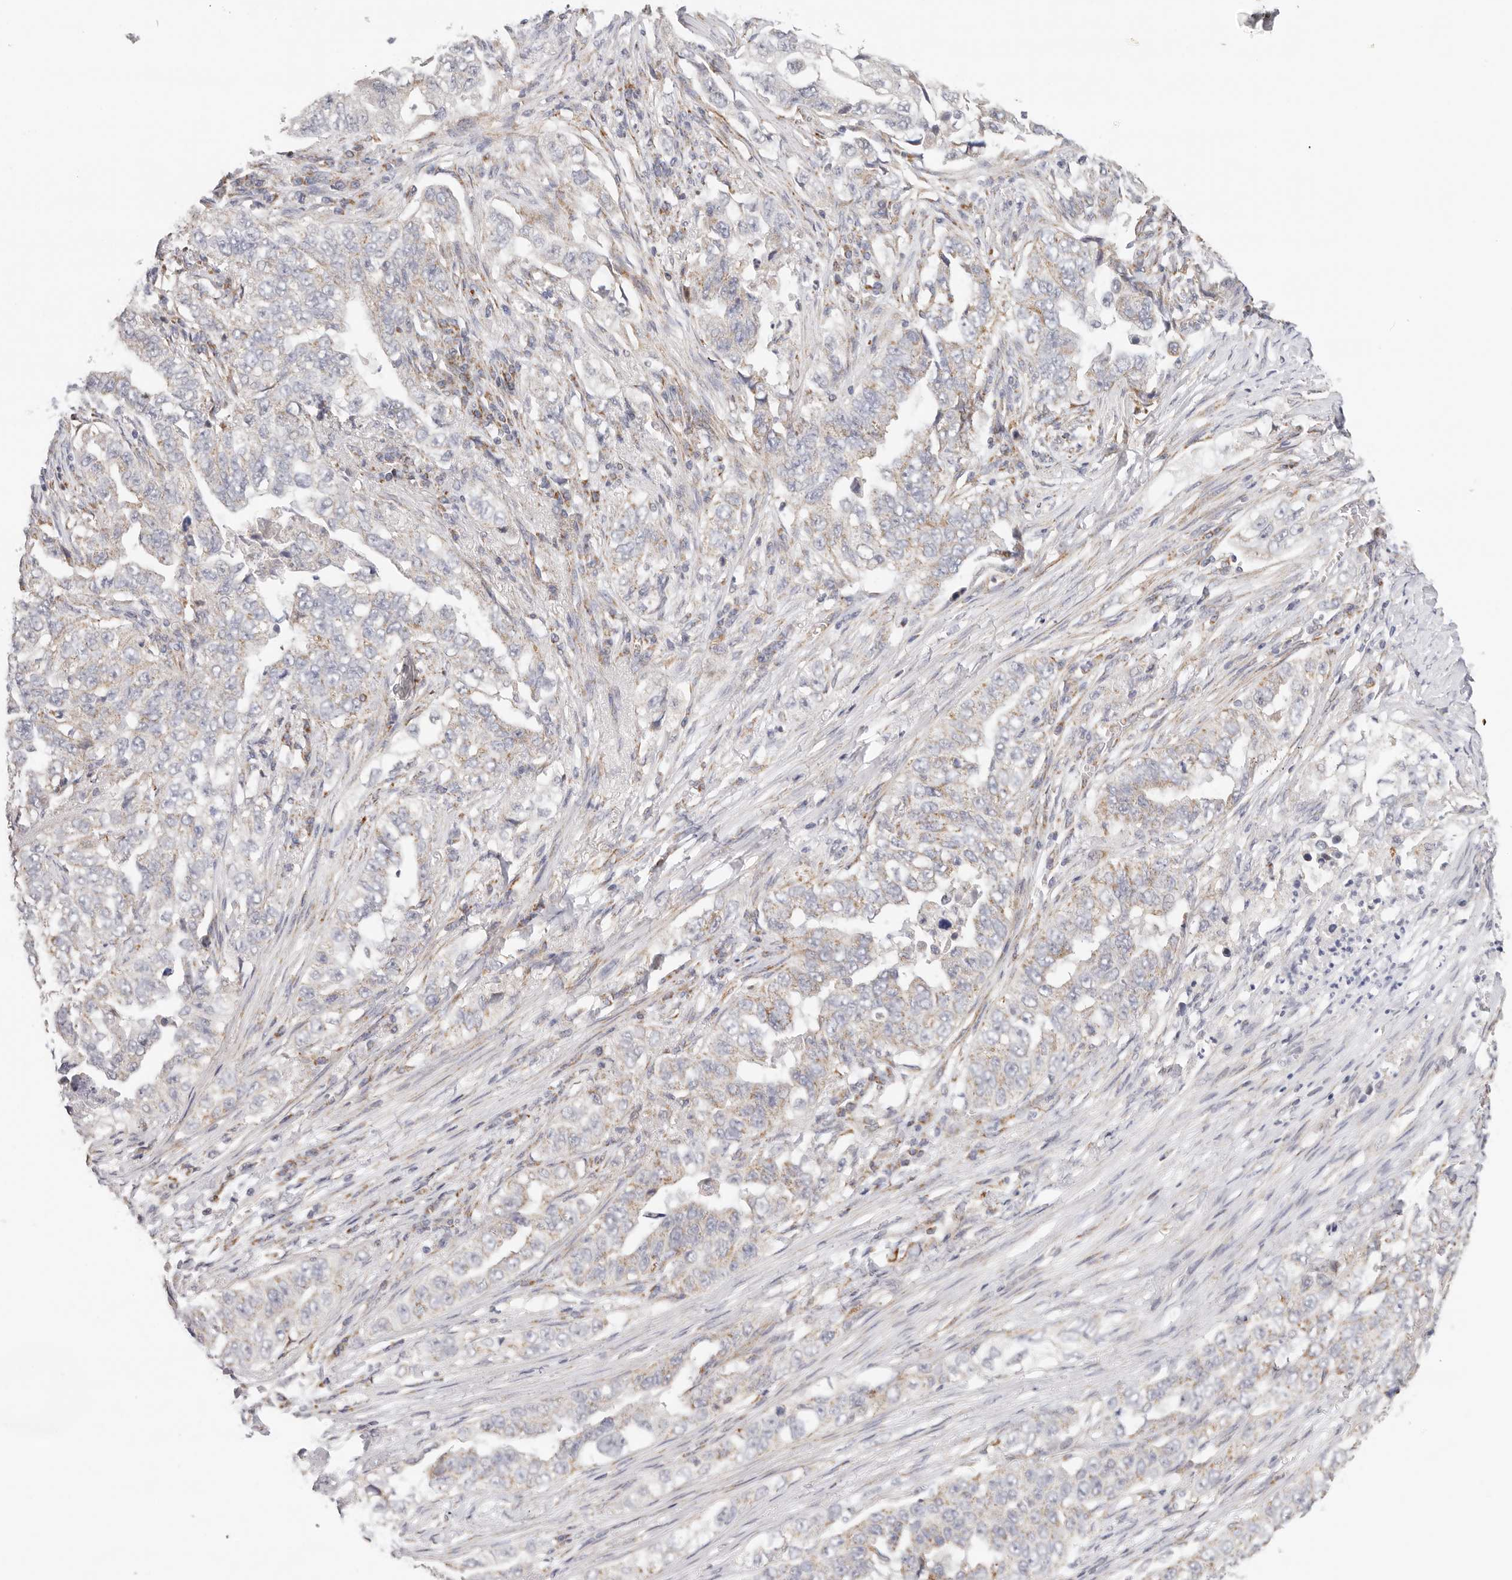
{"staining": {"intensity": "moderate", "quantity": "25%-75%", "location": "cytoplasmic/membranous"}, "tissue": "lung cancer", "cell_type": "Tumor cells", "image_type": "cancer", "snomed": [{"axis": "morphology", "description": "Adenocarcinoma, NOS"}, {"axis": "topography", "description": "Lung"}], "caption": "Protein expression analysis of lung cancer (adenocarcinoma) displays moderate cytoplasmic/membranous positivity in about 25%-75% of tumor cells.", "gene": "AFDN", "patient": {"sex": "female", "age": 51}}